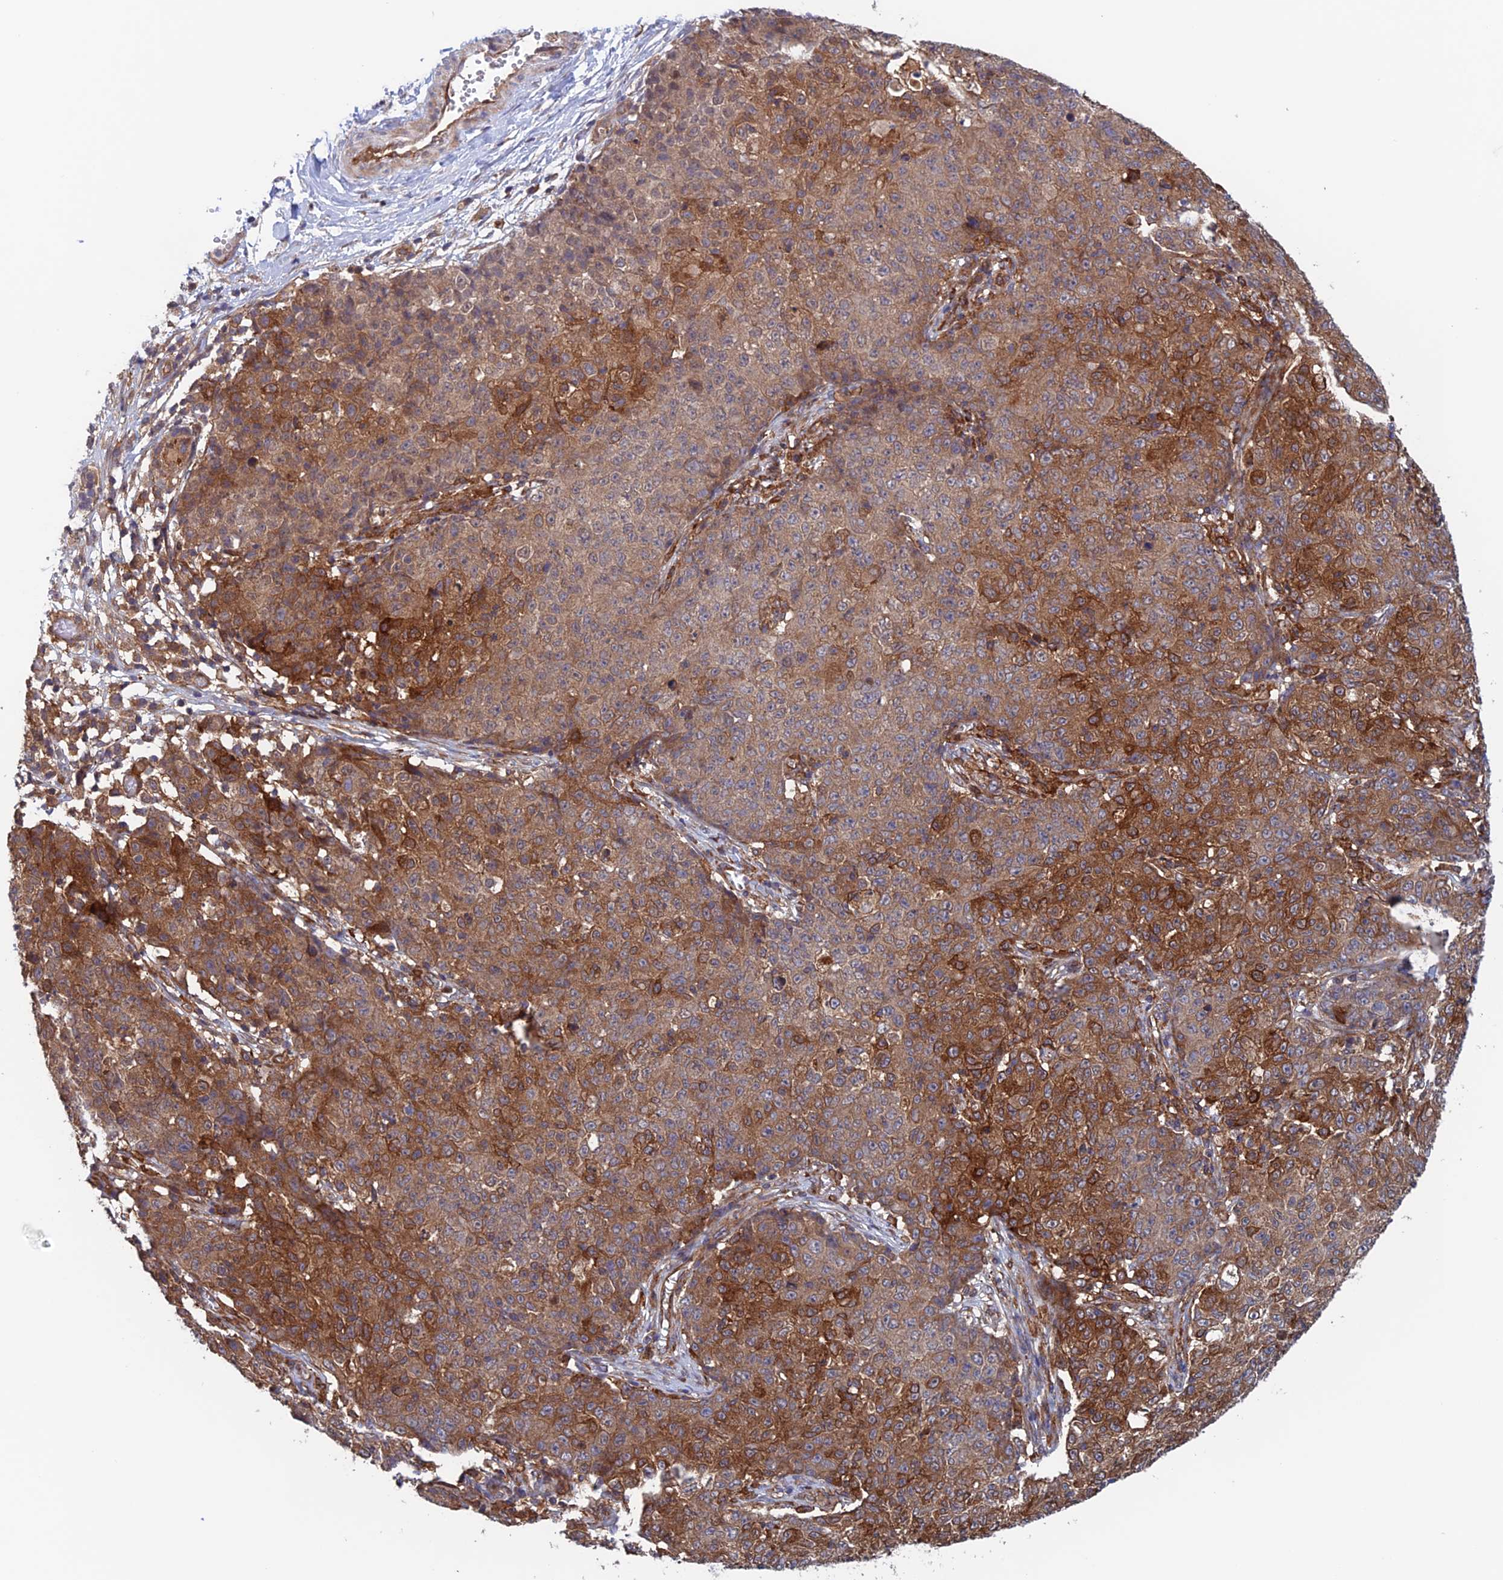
{"staining": {"intensity": "moderate", "quantity": ">75%", "location": "cytoplasmic/membranous"}, "tissue": "ovarian cancer", "cell_type": "Tumor cells", "image_type": "cancer", "snomed": [{"axis": "morphology", "description": "Carcinoma, endometroid"}, {"axis": "topography", "description": "Ovary"}], "caption": "Human ovarian cancer (endometroid carcinoma) stained with a brown dye exhibits moderate cytoplasmic/membranous positive positivity in about >75% of tumor cells.", "gene": "NUDT16L1", "patient": {"sex": "female", "age": 42}}